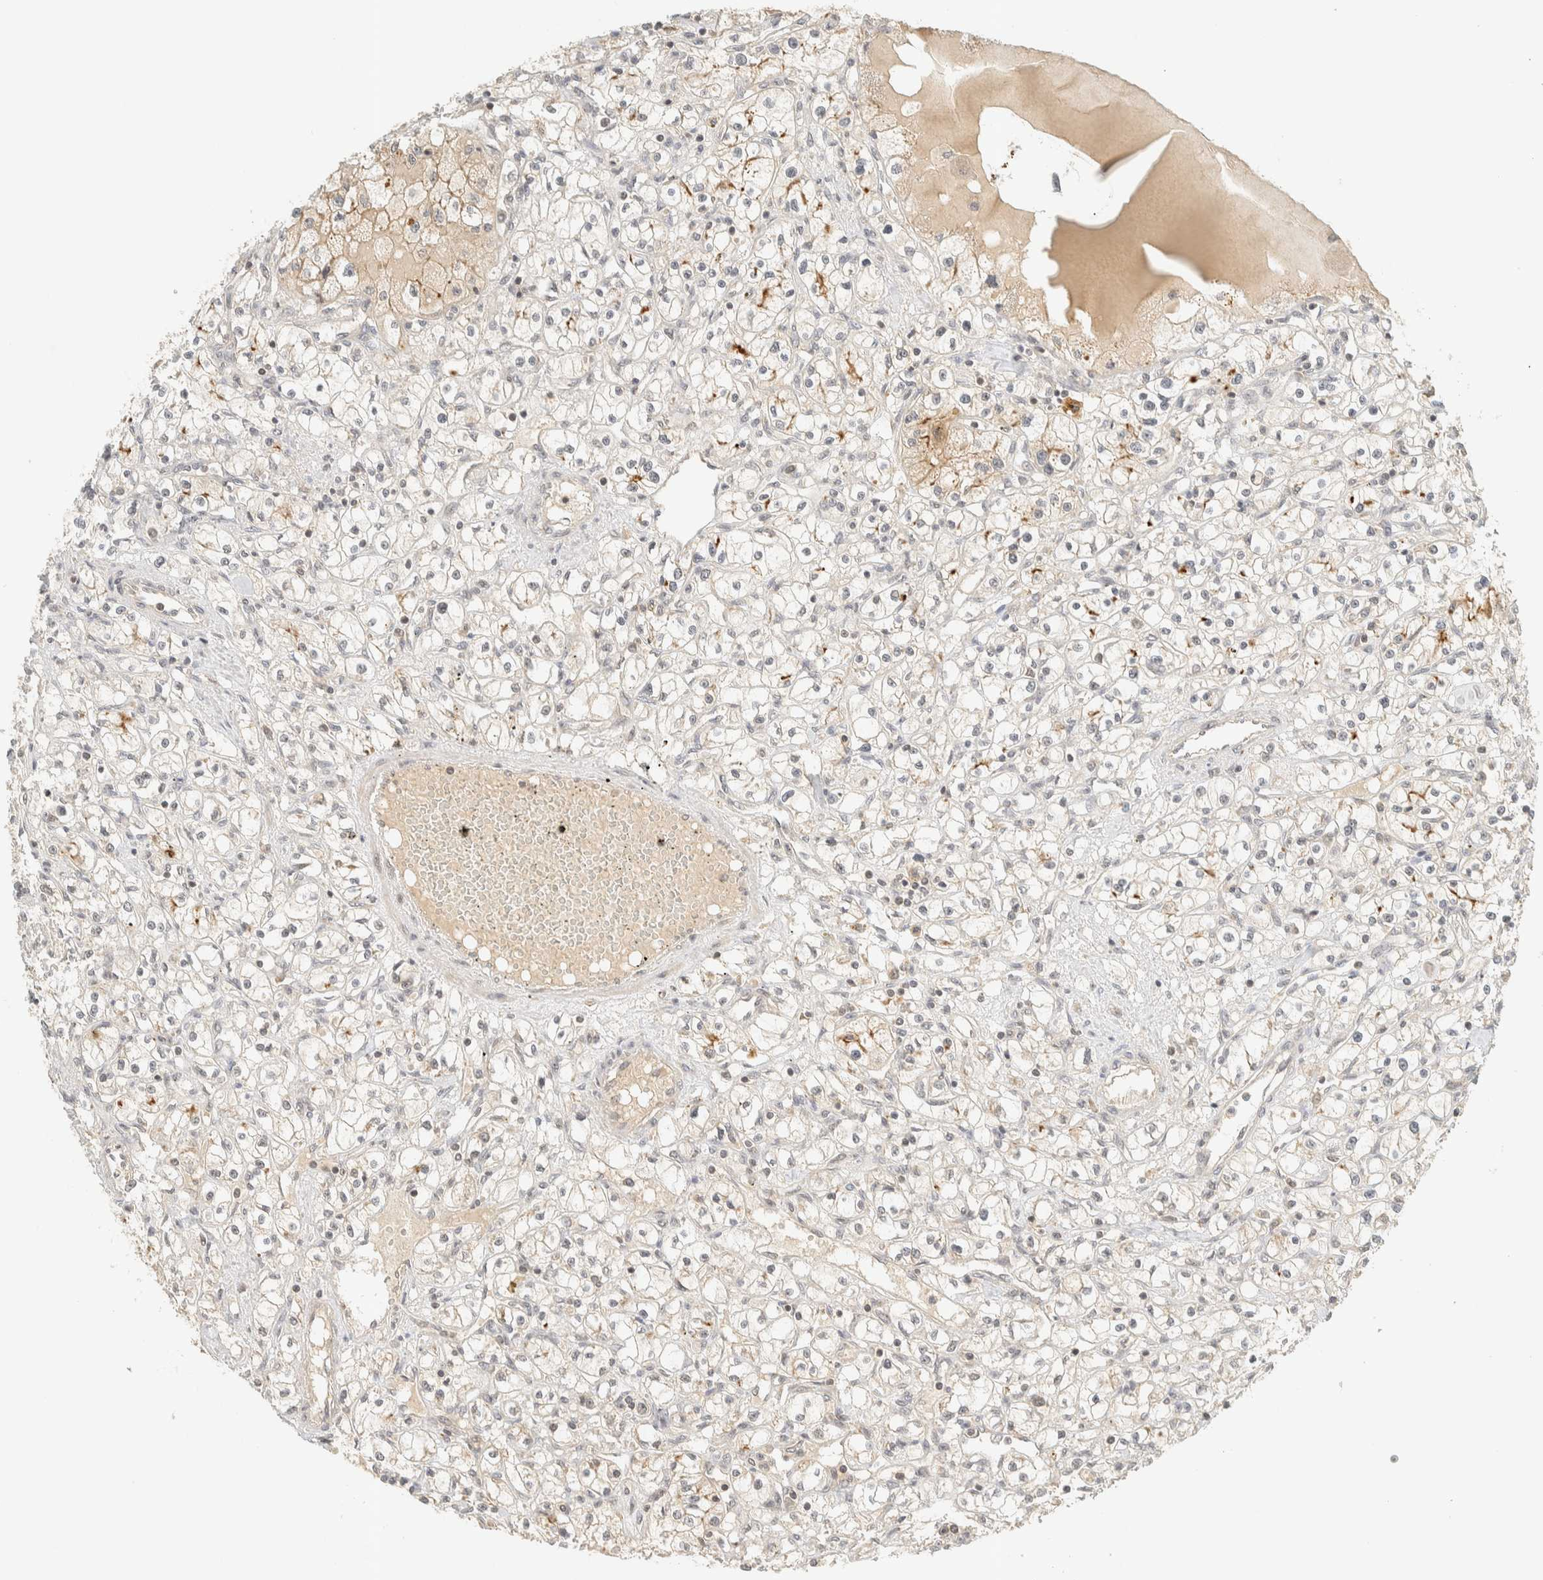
{"staining": {"intensity": "weak", "quantity": "25%-75%", "location": "cytoplasmic/membranous"}, "tissue": "renal cancer", "cell_type": "Tumor cells", "image_type": "cancer", "snomed": [{"axis": "morphology", "description": "Adenocarcinoma, NOS"}, {"axis": "topography", "description": "Kidney"}], "caption": "This is a histology image of IHC staining of renal adenocarcinoma, which shows weak expression in the cytoplasmic/membranous of tumor cells.", "gene": "KIFAP3", "patient": {"sex": "male", "age": 56}}